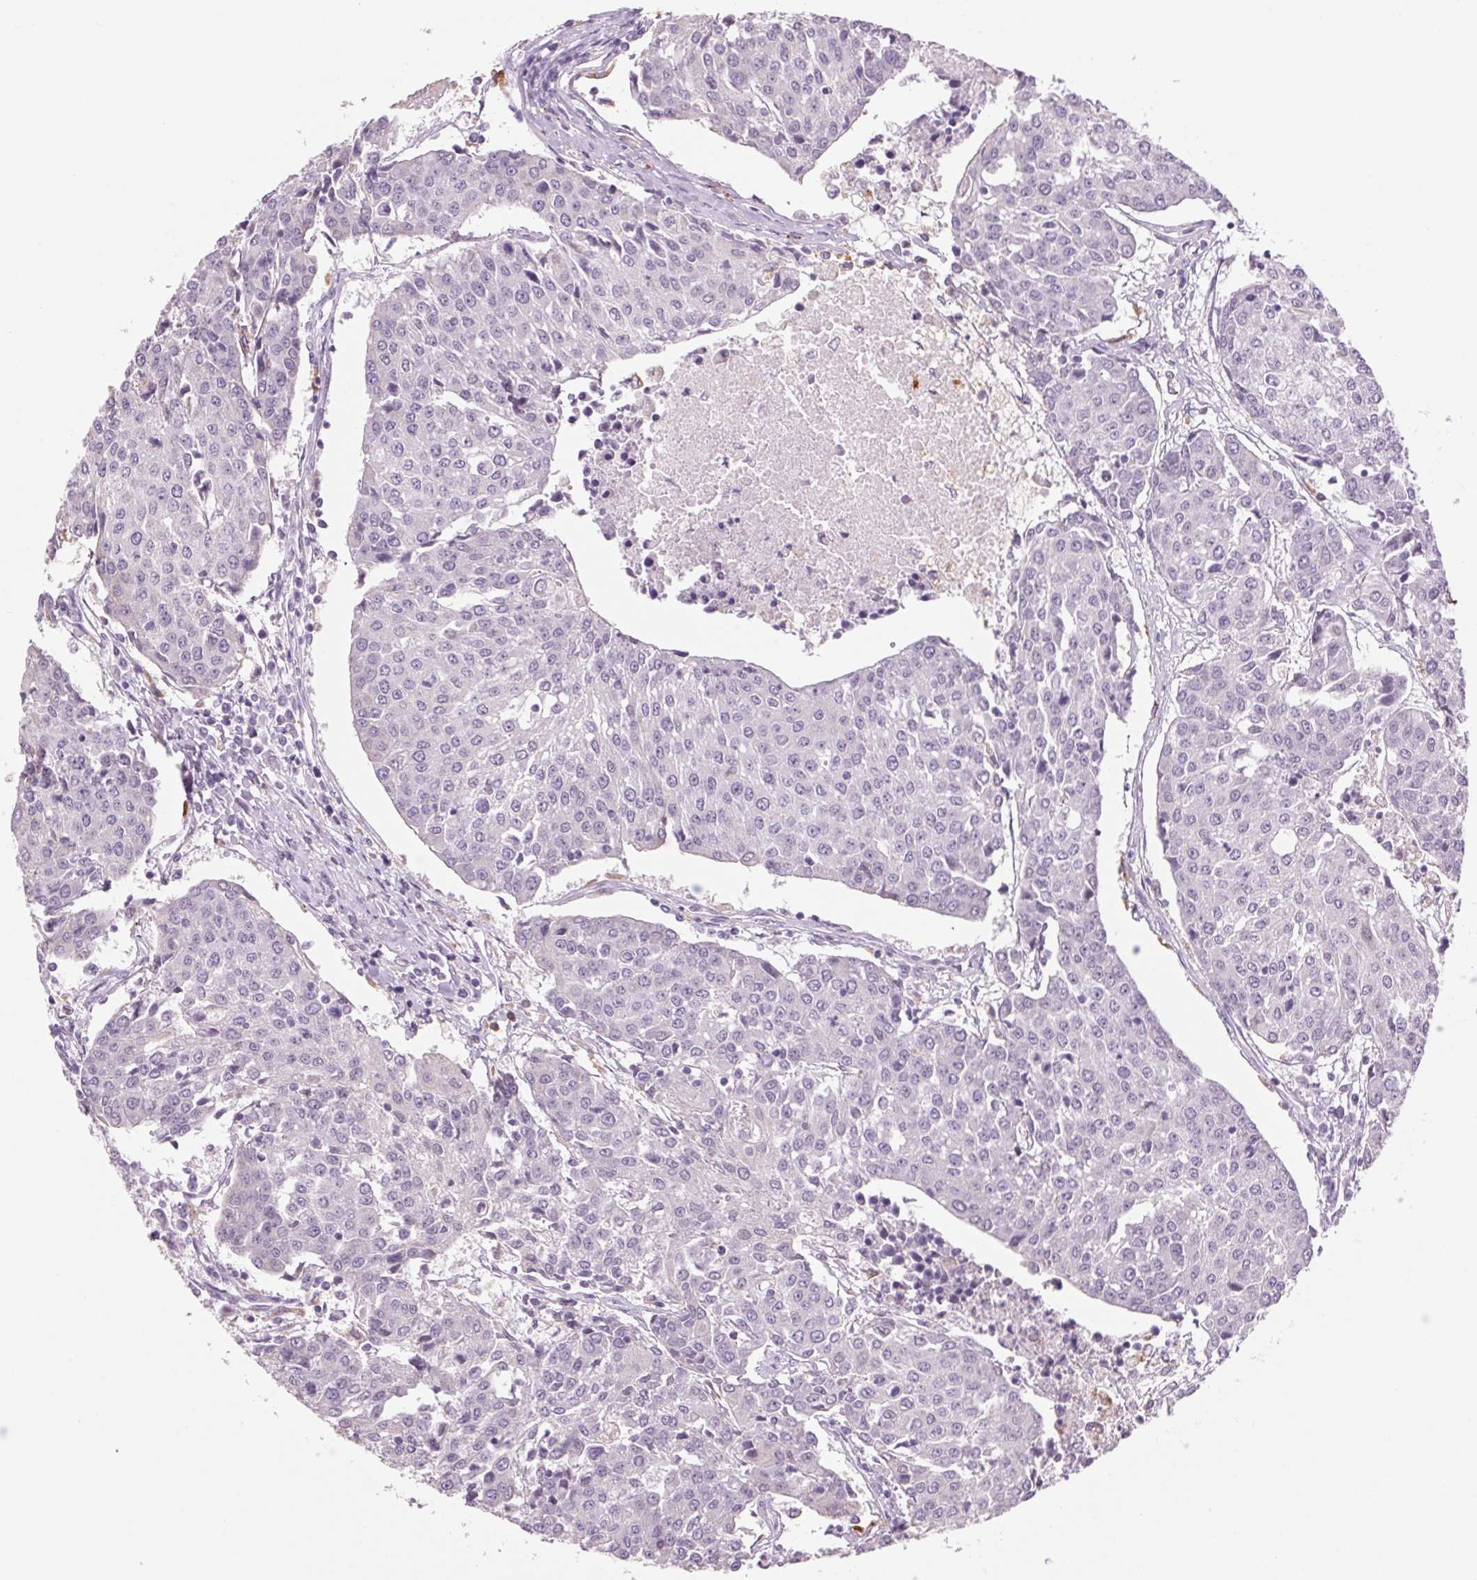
{"staining": {"intensity": "negative", "quantity": "none", "location": "none"}, "tissue": "urothelial cancer", "cell_type": "Tumor cells", "image_type": "cancer", "snomed": [{"axis": "morphology", "description": "Urothelial carcinoma, High grade"}, {"axis": "topography", "description": "Urinary bladder"}], "caption": "Urothelial carcinoma (high-grade) was stained to show a protein in brown. There is no significant positivity in tumor cells.", "gene": "MPO", "patient": {"sex": "female", "age": 85}}